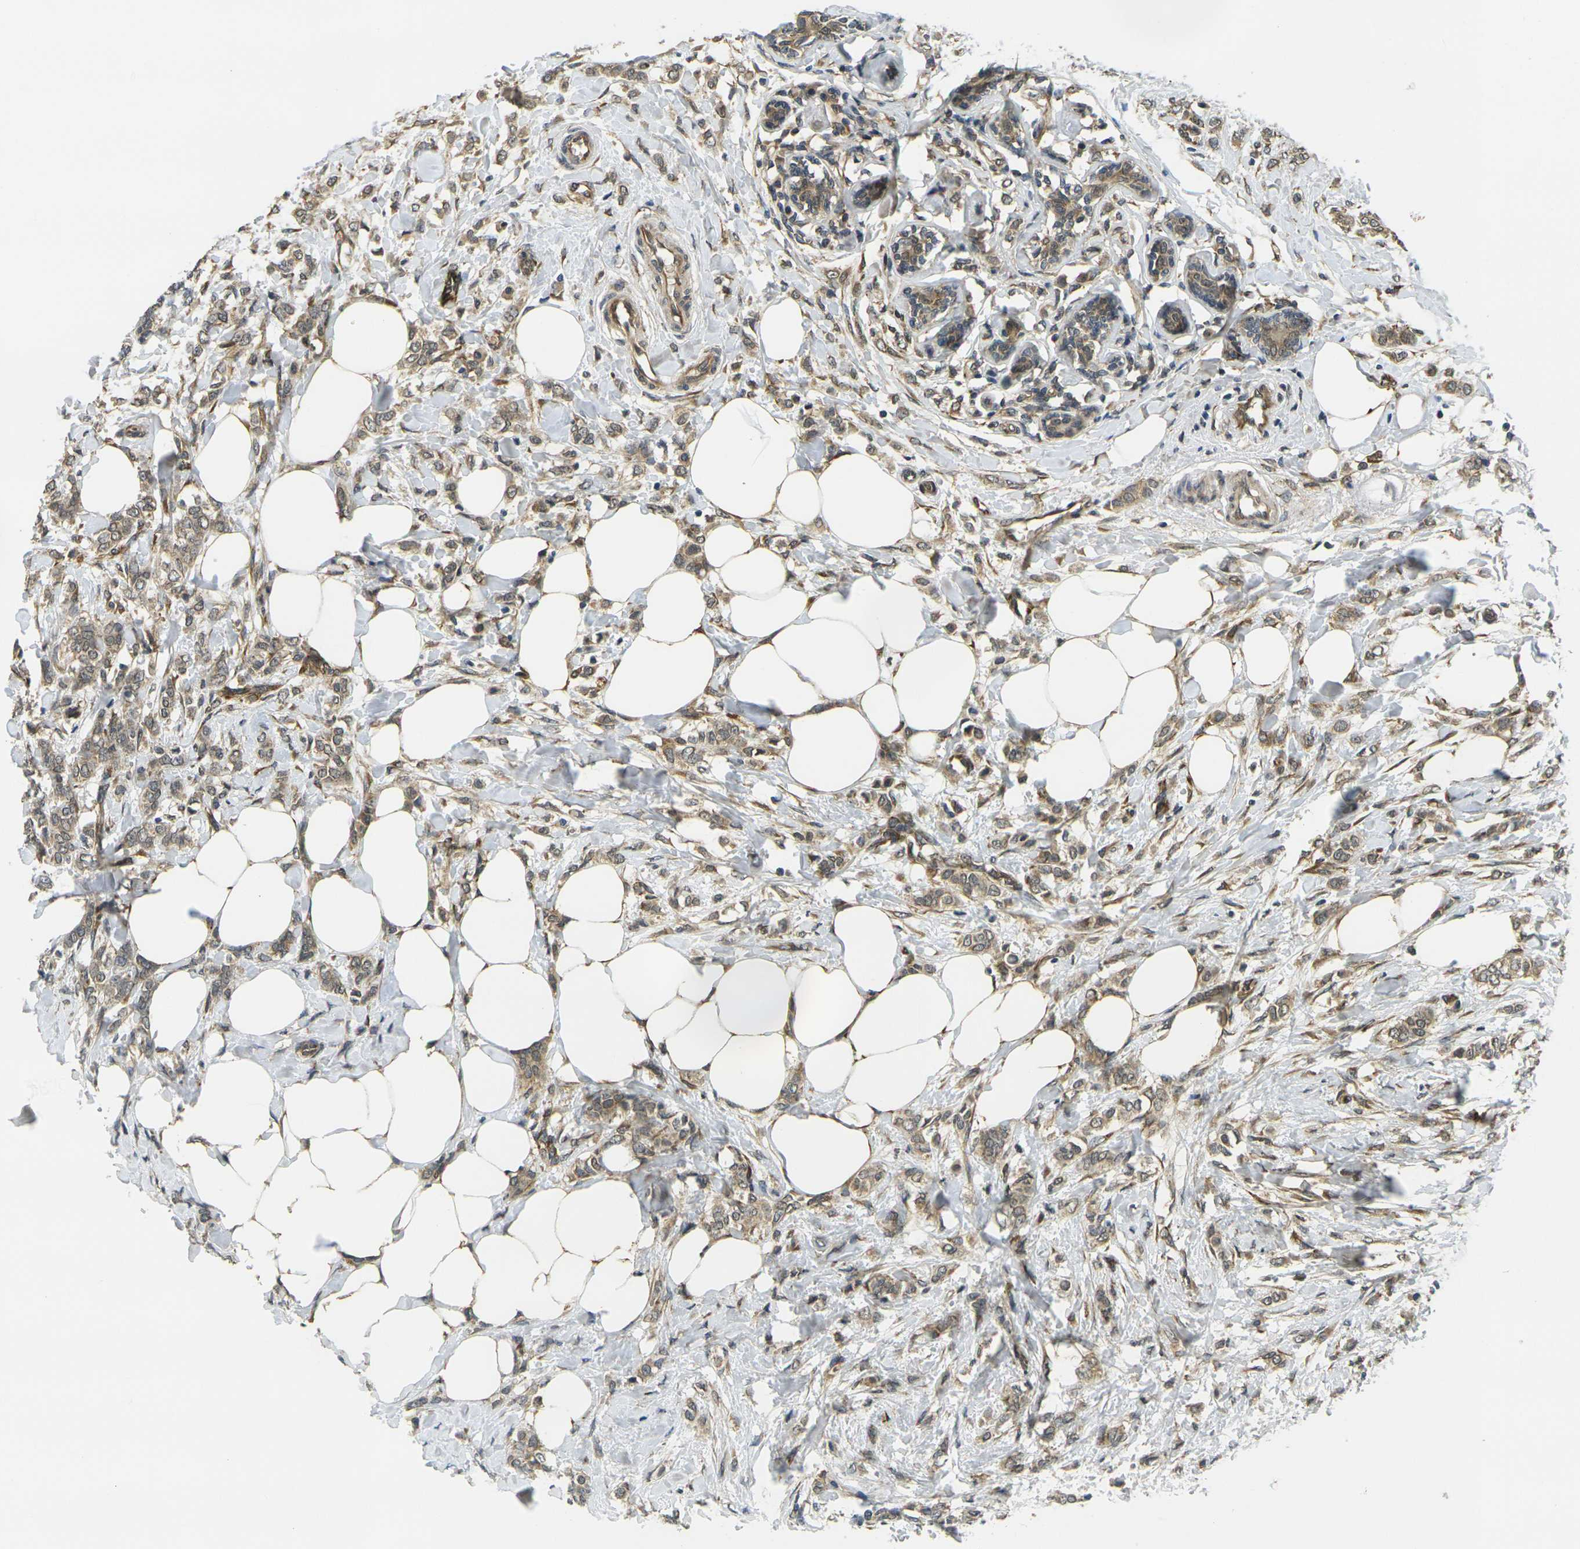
{"staining": {"intensity": "weak", "quantity": ">75%", "location": "cytoplasmic/membranous"}, "tissue": "breast cancer", "cell_type": "Tumor cells", "image_type": "cancer", "snomed": [{"axis": "morphology", "description": "Lobular carcinoma, in situ"}, {"axis": "morphology", "description": "Lobular carcinoma"}, {"axis": "topography", "description": "Breast"}], "caption": "Breast cancer tissue demonstrates weak cytoplasmic/membranous positivity in about >75% of tumor cells, visualized by immunohistochemistry.", "gene": "FUT11", "patient": {"sex": "female", "age": 41}}